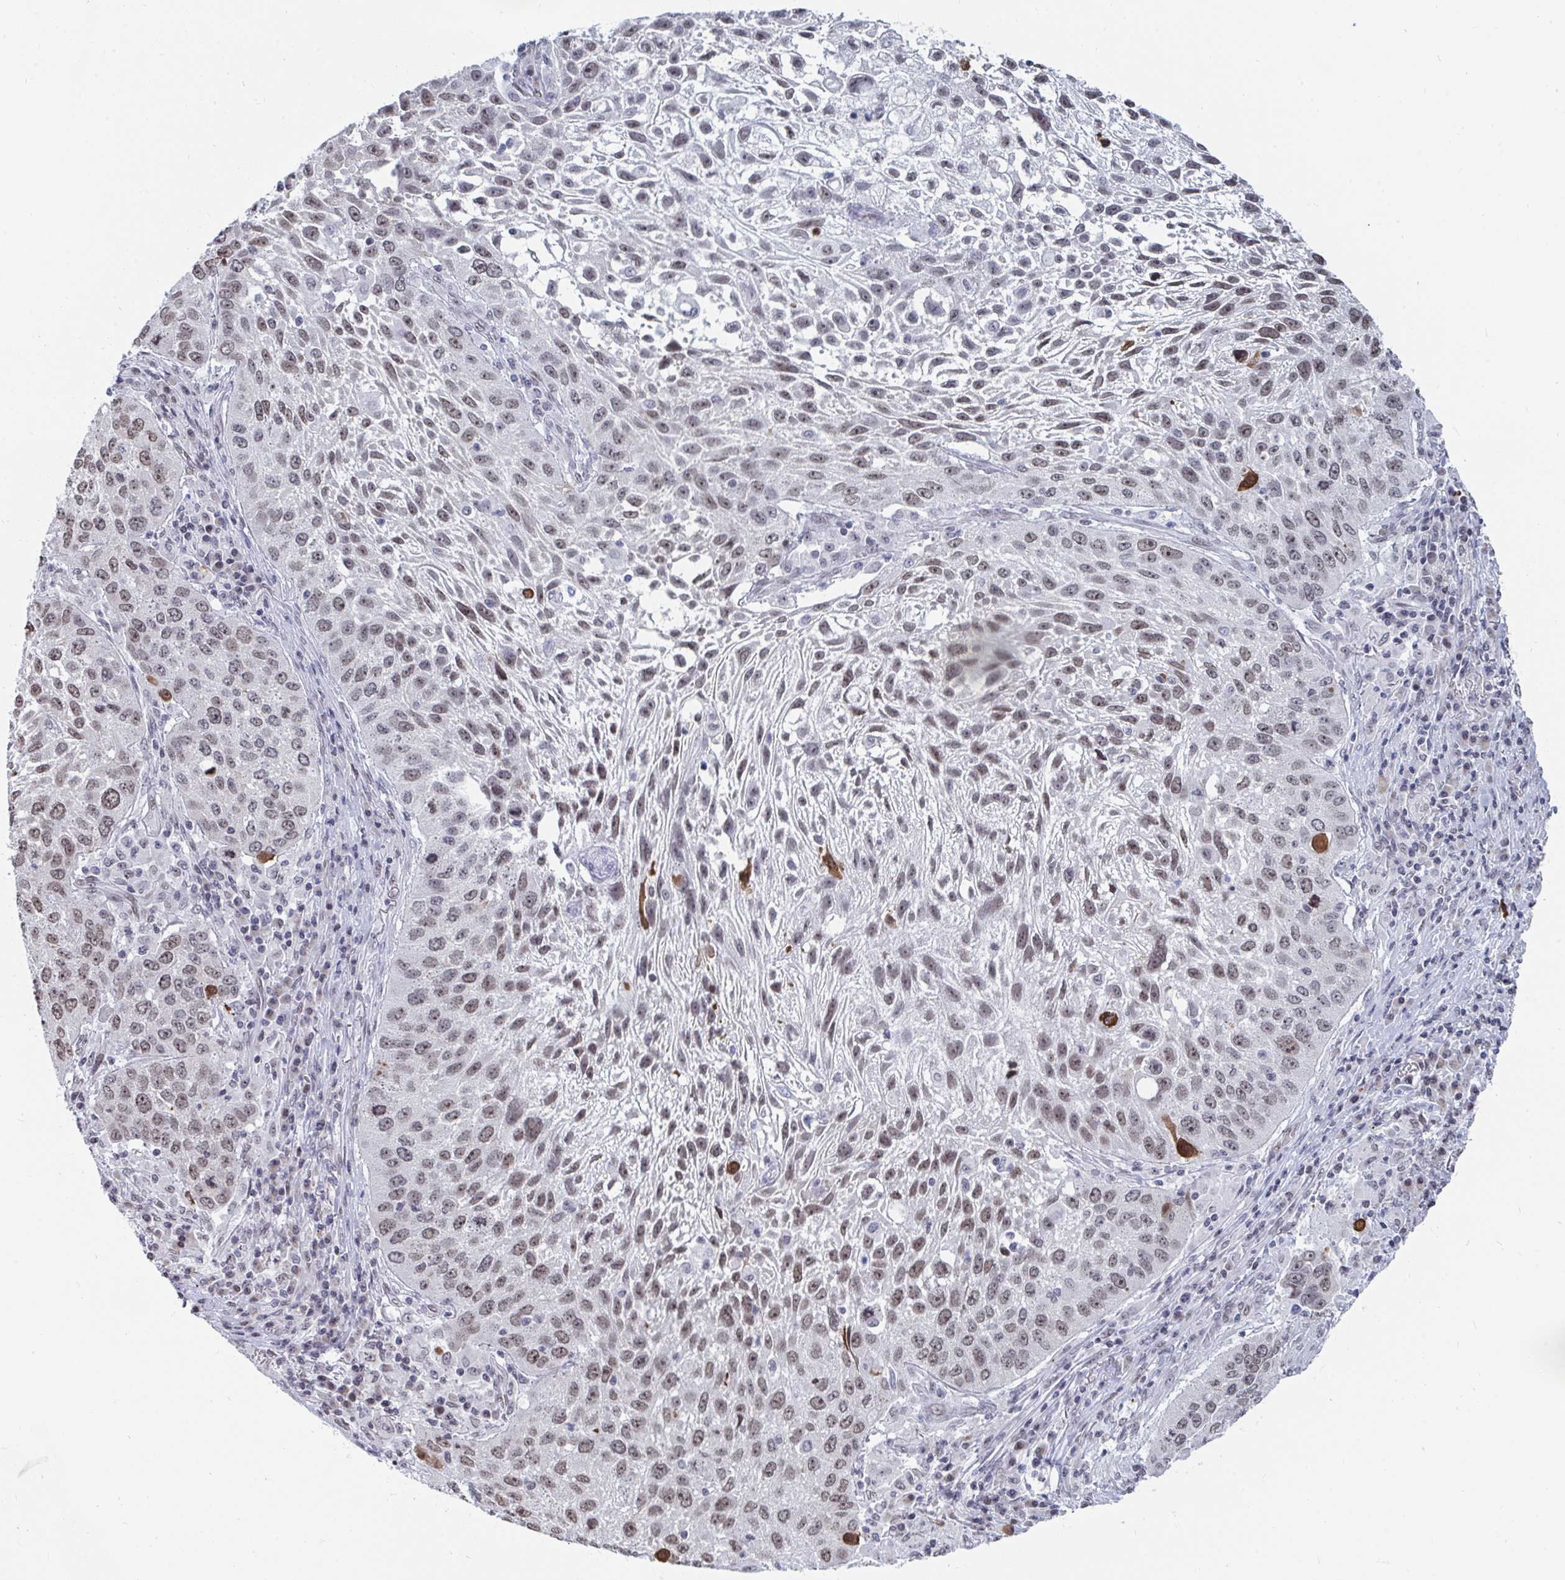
{"staining": {"intensity": "weak", "quantity": ">75%", "location": "nuclear"}, "tissue": "lung cancer", "cell_type": "Tumor cells", "image_type": "cancer", "snomed": [{"axis": "morphology", "description": "Normal morphology"}, {"axis": "morphology", "description": "Squamous cell carcinoma, NOS"}, {"axis": "topography", "description": "Lymph node"}, {"axis": "topography", "description": "Lung"}], "caption": "Weak nuclear protein expression is seen in approximately >75% of tumor cells in lung cancer (squamous cell carcinoma). (brown staining indicates protein expression, while blue staining denotes nuclei).", "gene": "TRIP12", "patient": {"sex": "male", "age": 67}}